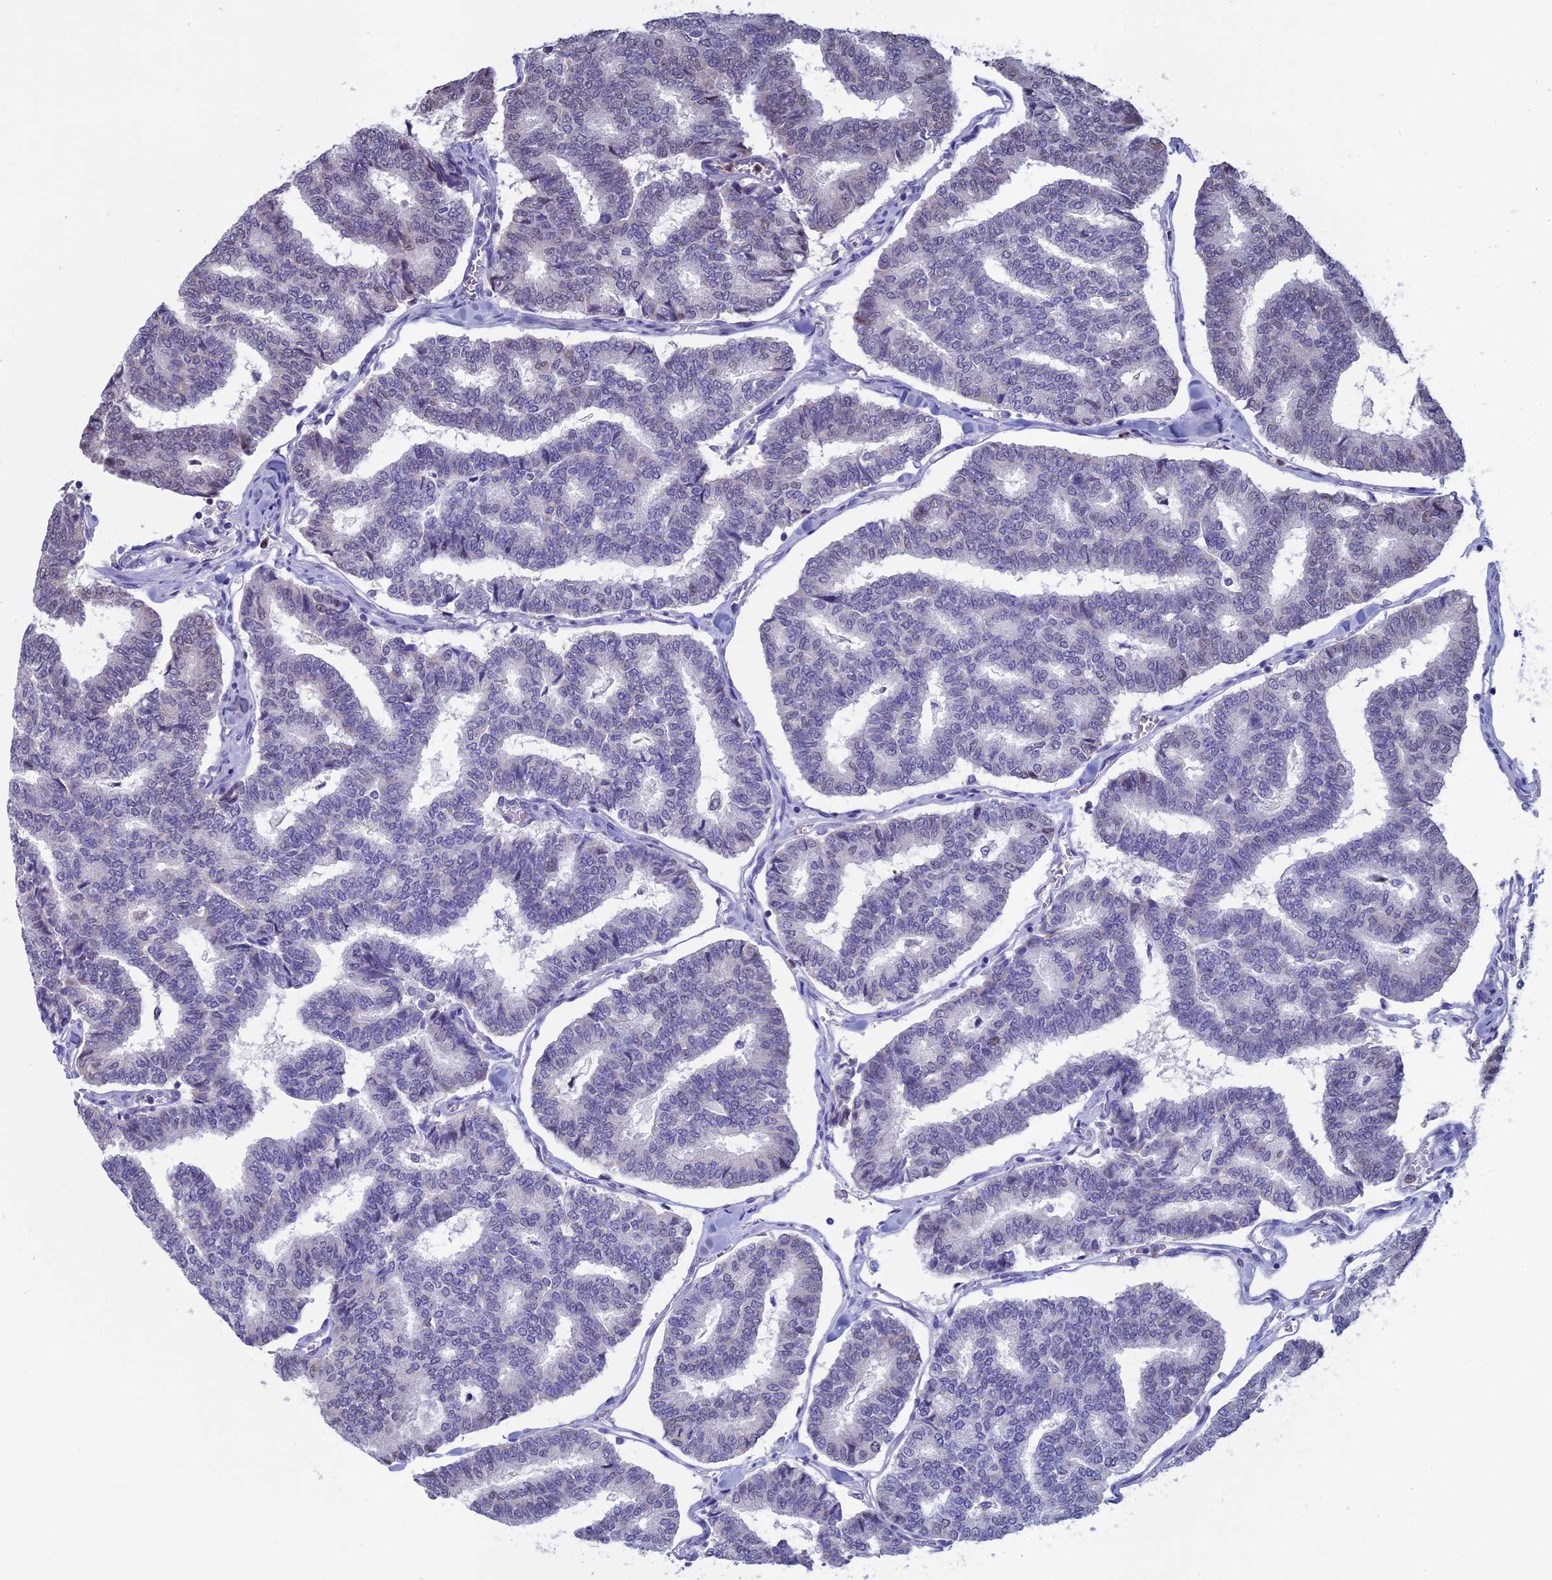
{"staining": {"intensity": "negative", "quantity": "none", "location": "none"}, "tissue": "thyroid cancer", "cell_type": "Tumor cells", "image_type": "cancer", "snomed": [{"axis": "morphology", "description": "Papillary adenocarcinoma, NOS"}, {"axis": "topography", "description": "Thyroid gland"}], "caption": "Histopathology image shows no significant protein expression in tumor cells of thyroid cancer. The staining was performed using DAB (3,3'-diaminobenzidine) to visualize the protein expression in brown, while the nuclei were stained in blue with hematoxylin (Magnification: 20x).", "gene": "ACSS1", "patient": {"sex": "female", "age": 35}}